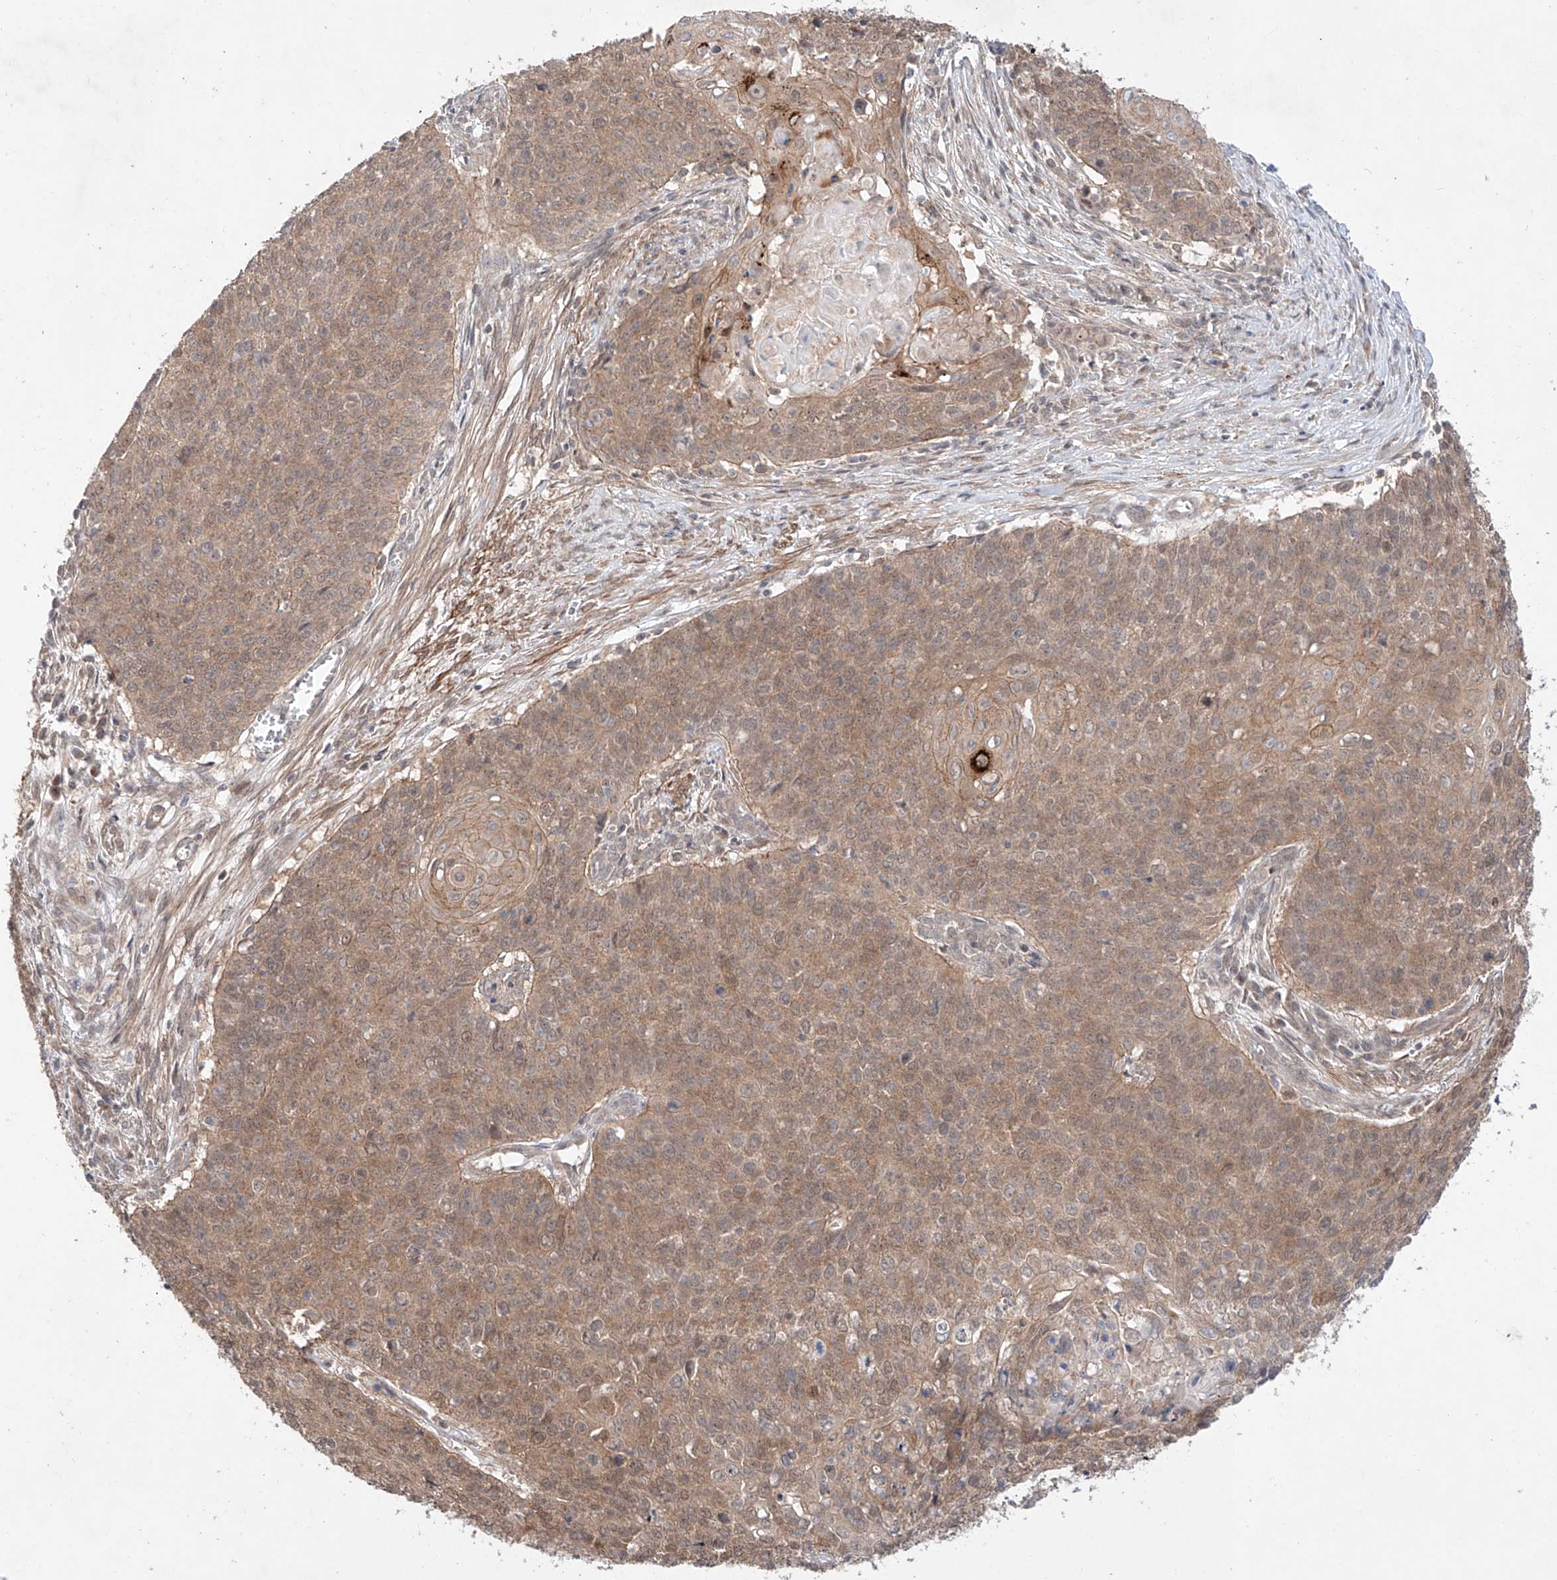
{"staining": {"intensity": "weak", "quantity": ">75%", "location": "cytoplasmic/membranous"}, "tissue": "cervical cancer", "cell_type": "Tumor cells", "image_type": "cancer", "snomed": [{"axis": "morphology", "description": "Squamous cell carcinoma, NOS"}, {"axis": "topography", "description": "Cervix"}], "caption": "Immunohistochemical staining of human cervical cancer exhibits weak cytoplasmic/membranous protein expression in approximately >75% of tumor cells.", "gene": "TSR2", "patient": {"sex": "female", "age": 39}}